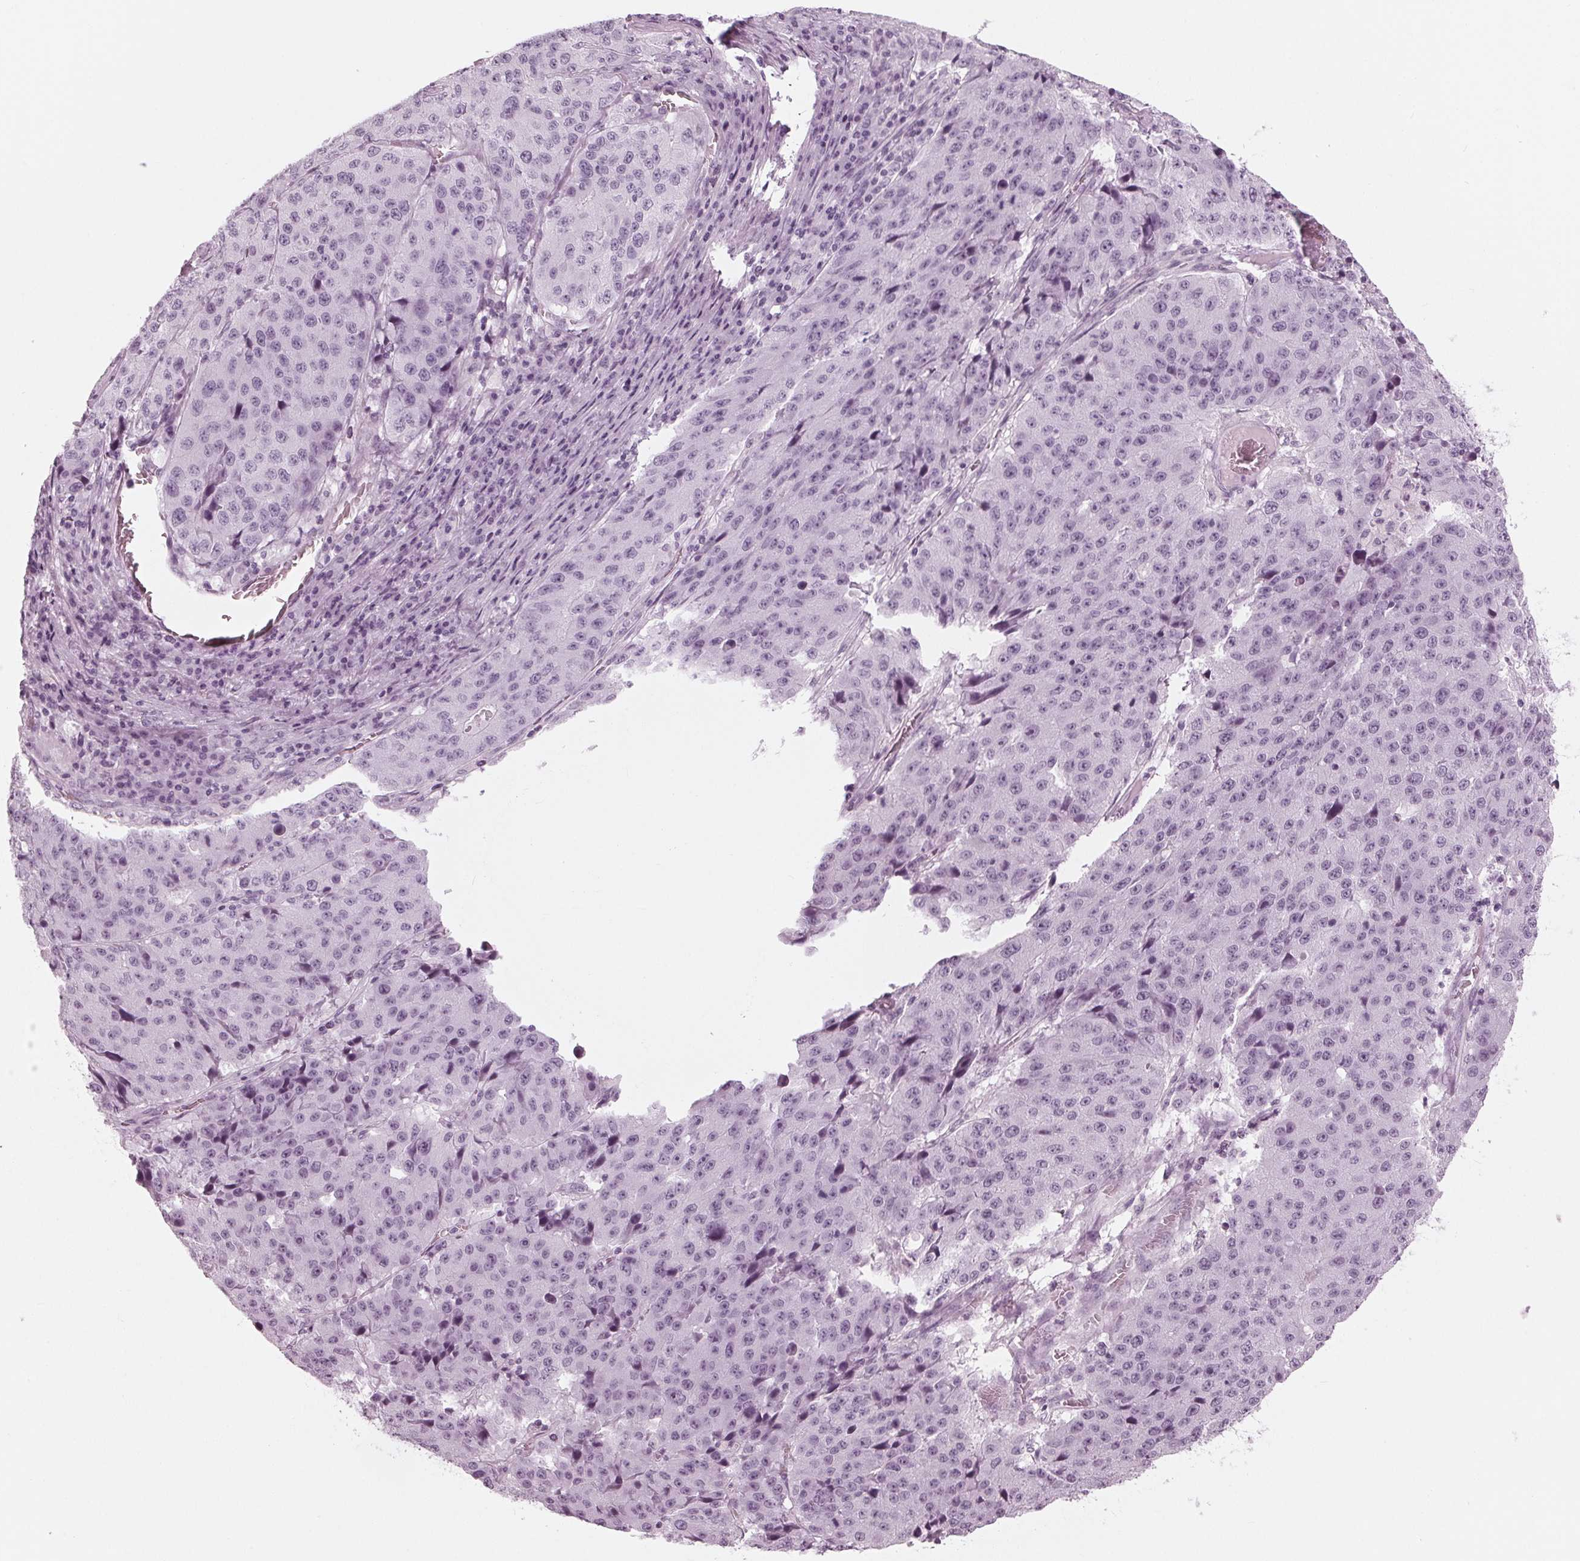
{"staining": {"intensity": "negative", "quantity": "none", "location": "none"}, "tissue": "stomach cancer", "cell_type": "Tumor cells", "image_type": "cancer", "snomed": [{"axis": "morphology", "description": "Adenocarcinoma, NOS"}, {"axis": "topography", "description": "Stomach"}], "caption": "An immunohistochemistry (IHC) histopathology image of stomach adenocarcinoma is shown. There is no staining in tumor cells of stomach adenocarcinoma.", "gene": "KRT28", "patient": {"sex": "male", "age": 71}}